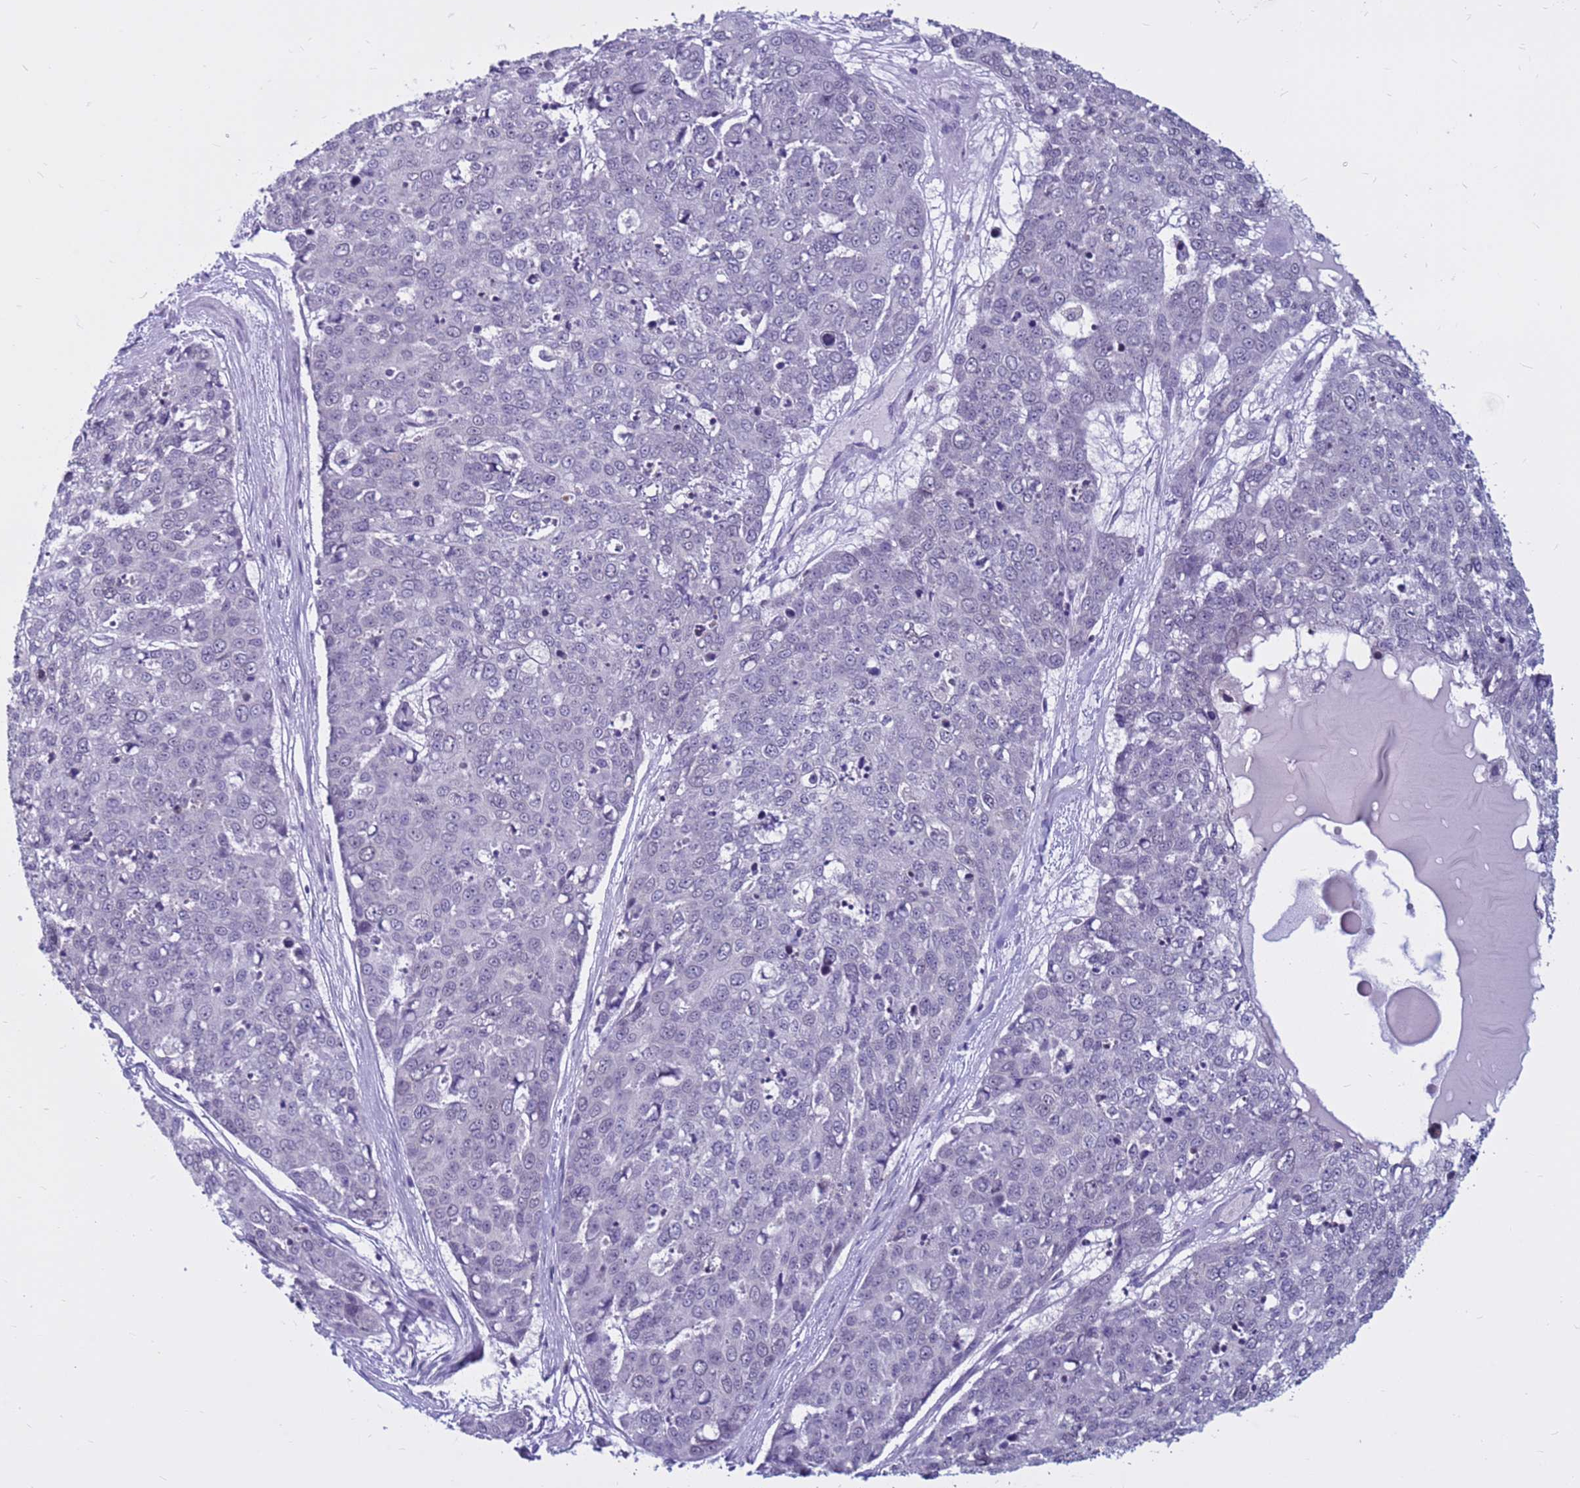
{"staining": {"intensity": "negative", "quantity": "none", "location": "none"}, "tissue": "skin cancer", "cell_type": "Tumor cells", "image_type": "cancer", "snomed": [{"axis": "morphology", "description": "Squamous cell carcinoma, NOS"}, {"axis": "topography", "description": "Skin"}], "caption": "DAB immunohistochemical staining of squamous cell carcinoma (skin) exhibits no significant positivity in tumor cells.", "gene": "CDK2AP2", "patient": {"sex": "female", "age": 44}}